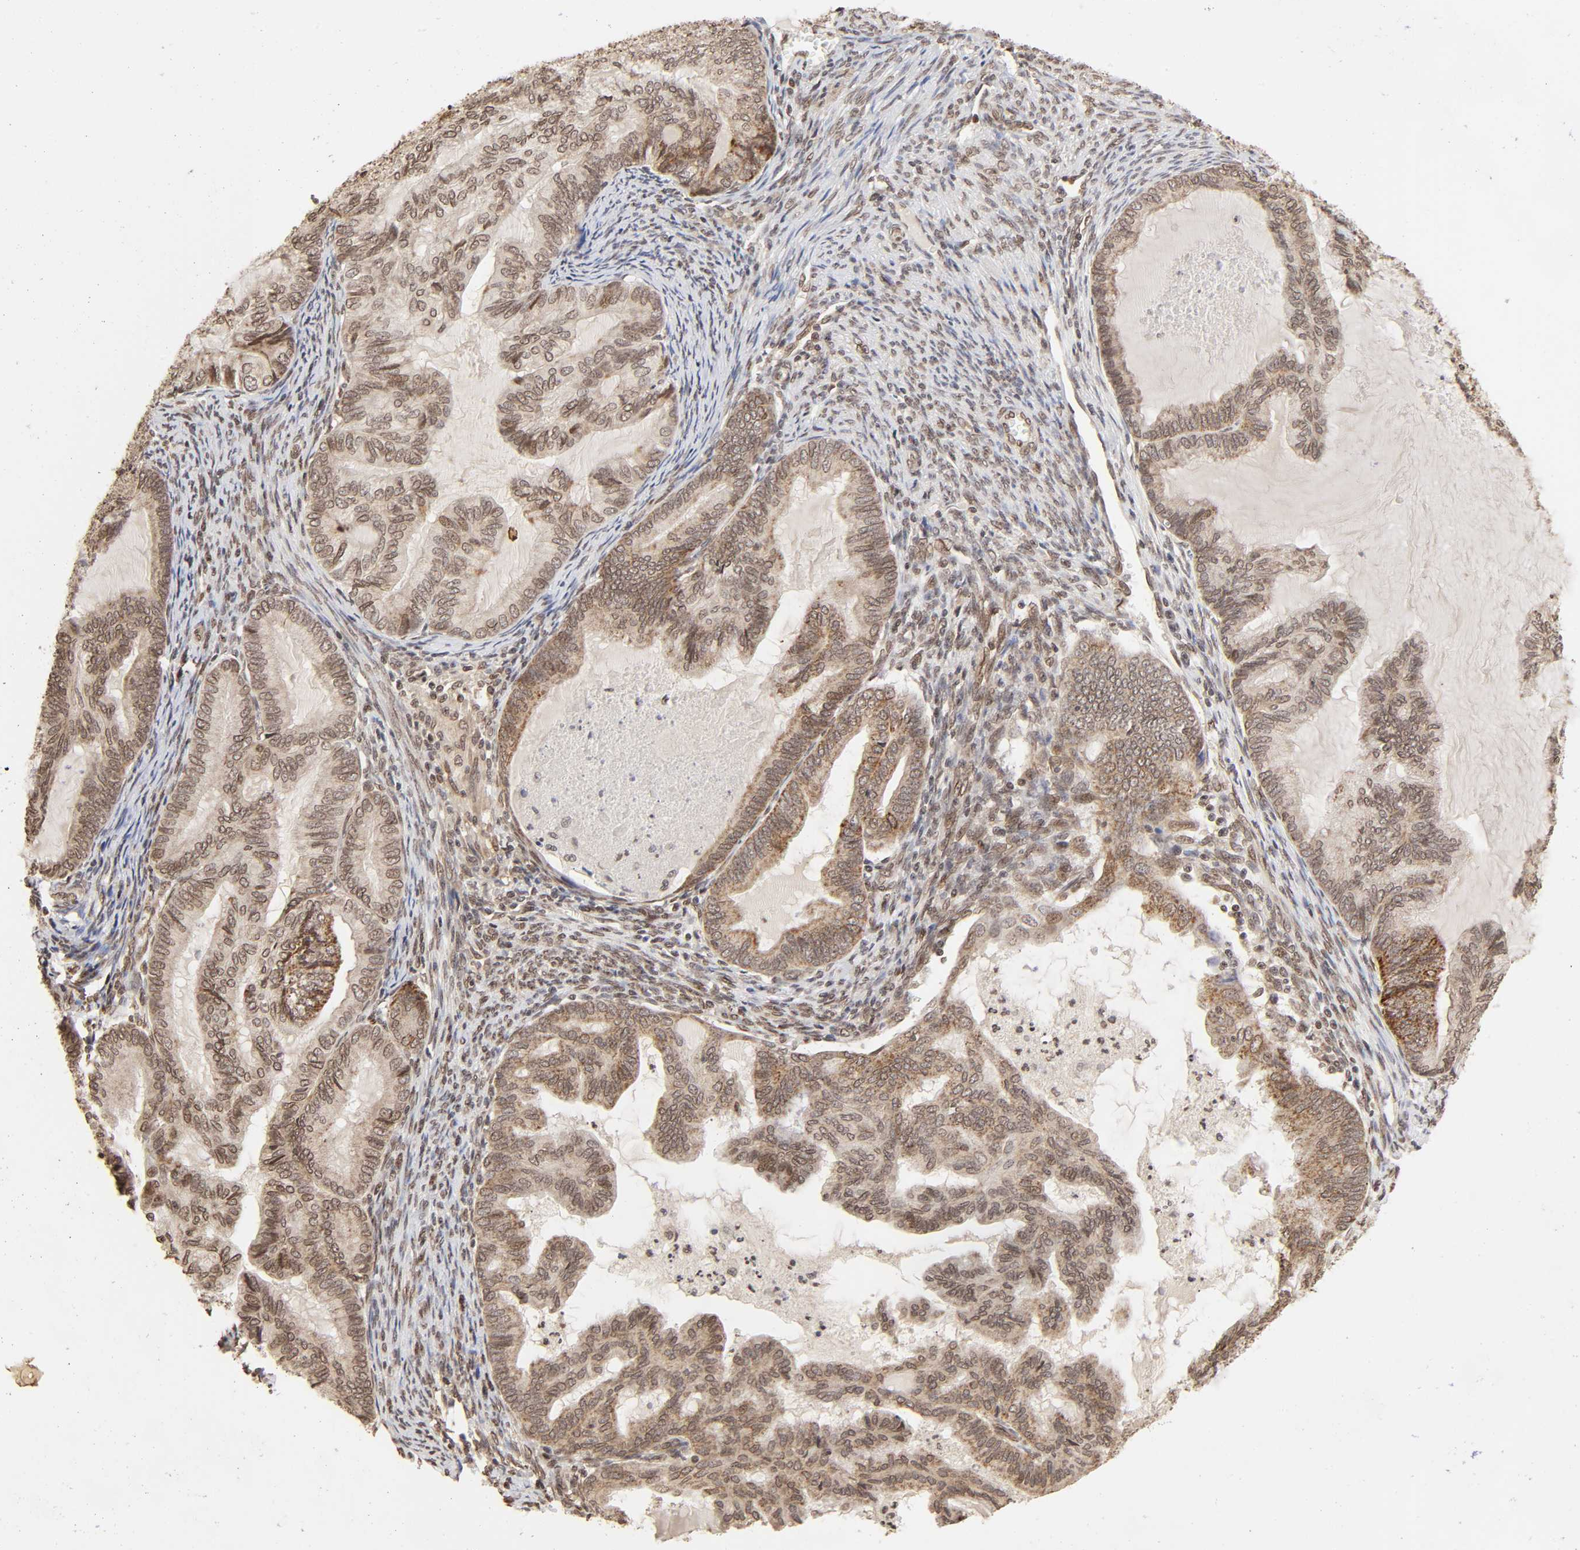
{"staining": {"intensity": "moderate", "quantity": ">75%", "location": "cytoplasmic/membranous,nuclear"}, "tissue": "cervical cancer", "cell_type": "Tumor cells", "image_type": "cancer", "snomed": [{"axis": "morphology", "description": "Normal tissue, NOS"}, {"axis": "morphology", "description": "Adenocarcinoma, NOS"}, {"axis": "topography", "description": "Cervix"}, {"axis": "topography", "description": "Endometrium"}], "caption": "A histopathology image showing moderate cytoplasmic/membranous and nuclear positivity in approximately >75% of tumor cells in adenocarcinoma (cervical), as visualized by brown immunohistochemical staining.", "gene": "MLLT6", "patient": {"sex": "female", "age": 86}}